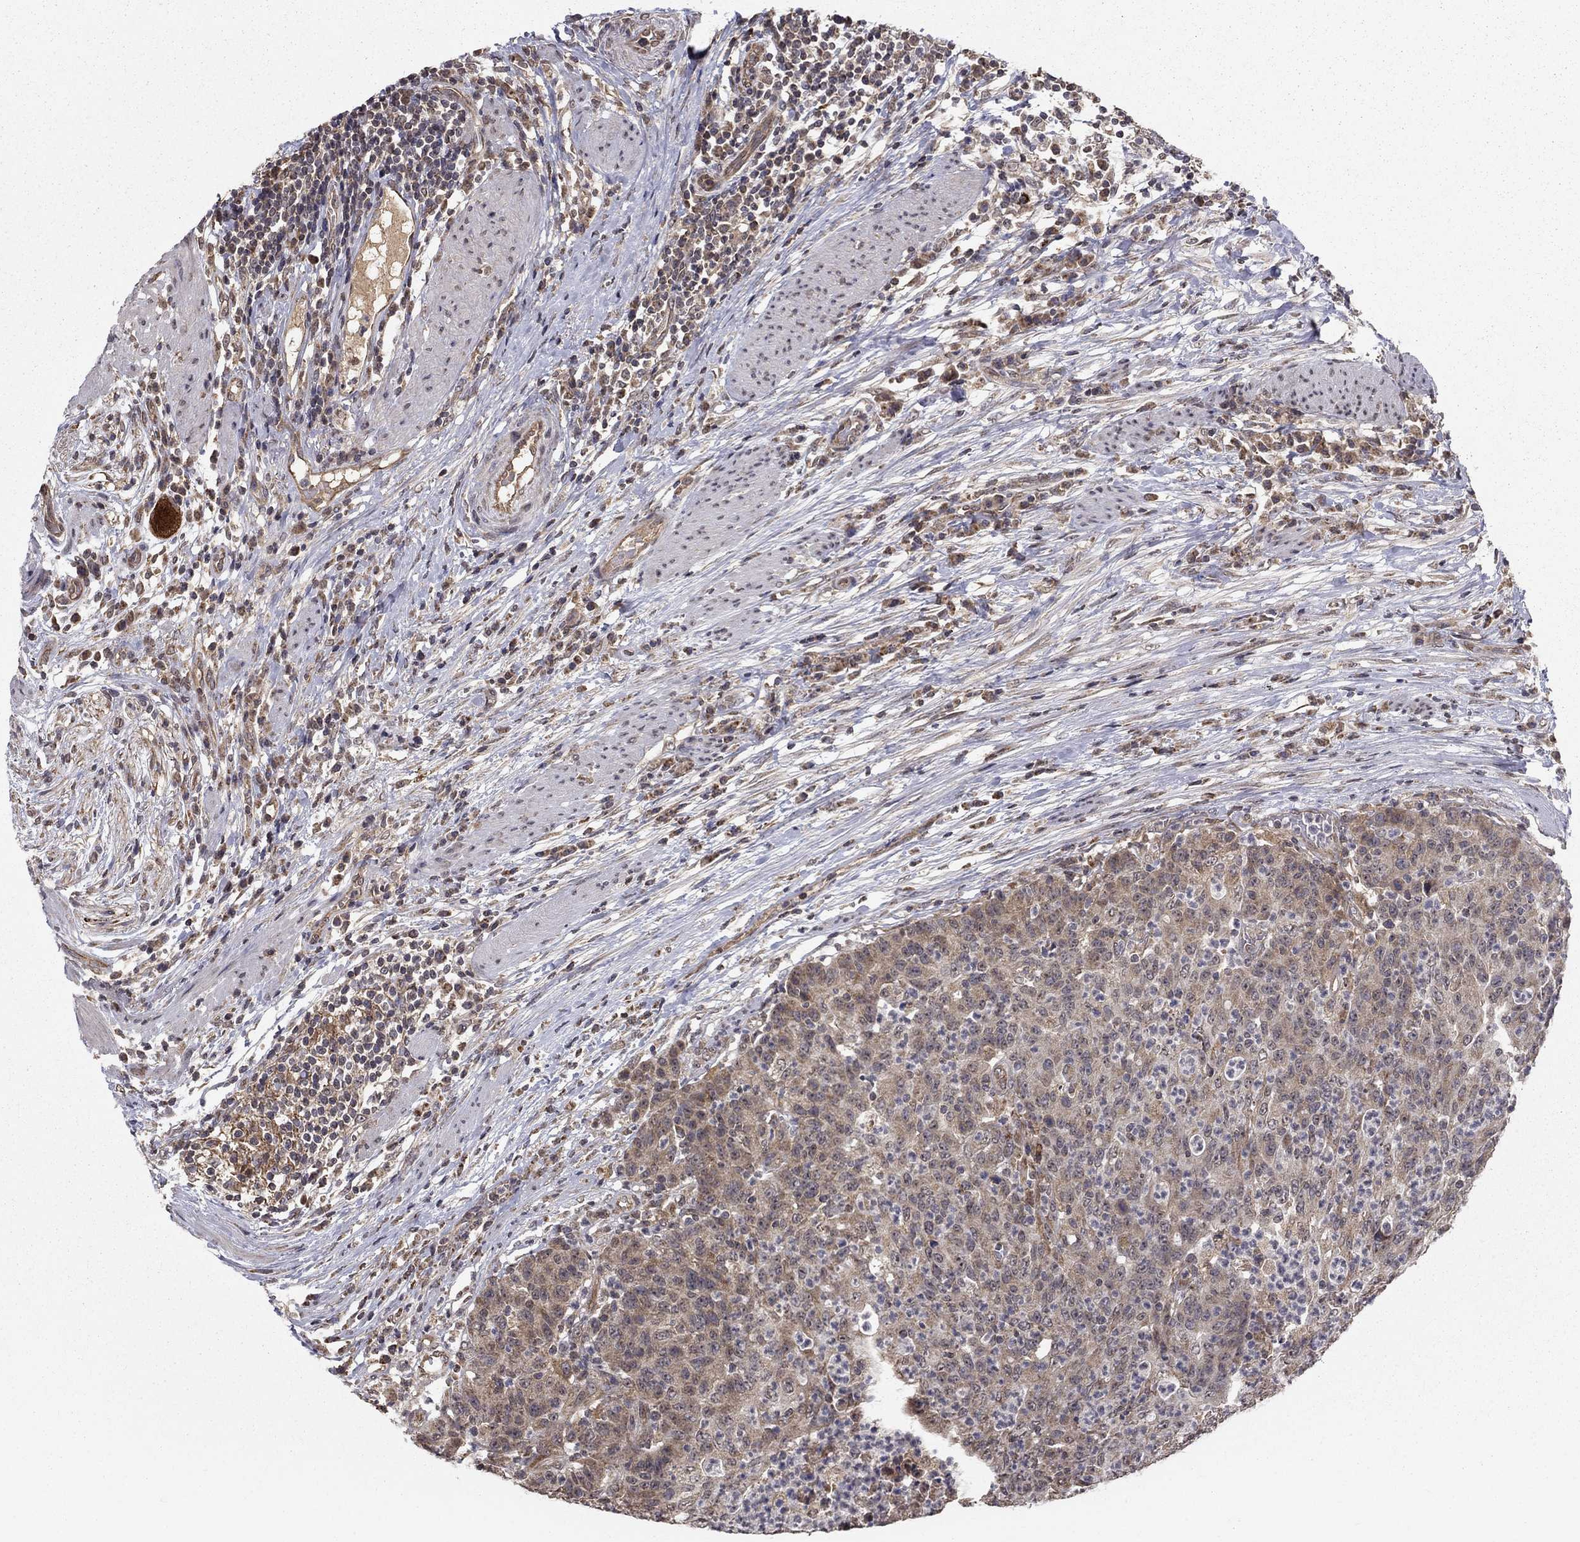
{"staining": {"intensity": "weak", "quantity": ">75%", "location": "cytoplasmic/membranous"}, "tissue": "colorectal cancer", "cell_type": "Tumor cells", "image_type": "cancer", "snomed": [{"axis": "morphology", "description": "Adenocarcinoma, NOS"}, {"axis": "topography", "description": "Colon"}], "caption": "Immunohistochemistry histopathology image of neoplastic tissue: human colorectal adenocarcinoma stained using immunohistochemistry (IHC) demonstrates low levels of weak protein expression localized specifically in the cytoplasmic/membranous of tumor cells, appearing as a cytoplasmic/membranous brown color.", "gene": "SLC2A13", "patient": {"sex": "male", "age": 70}}